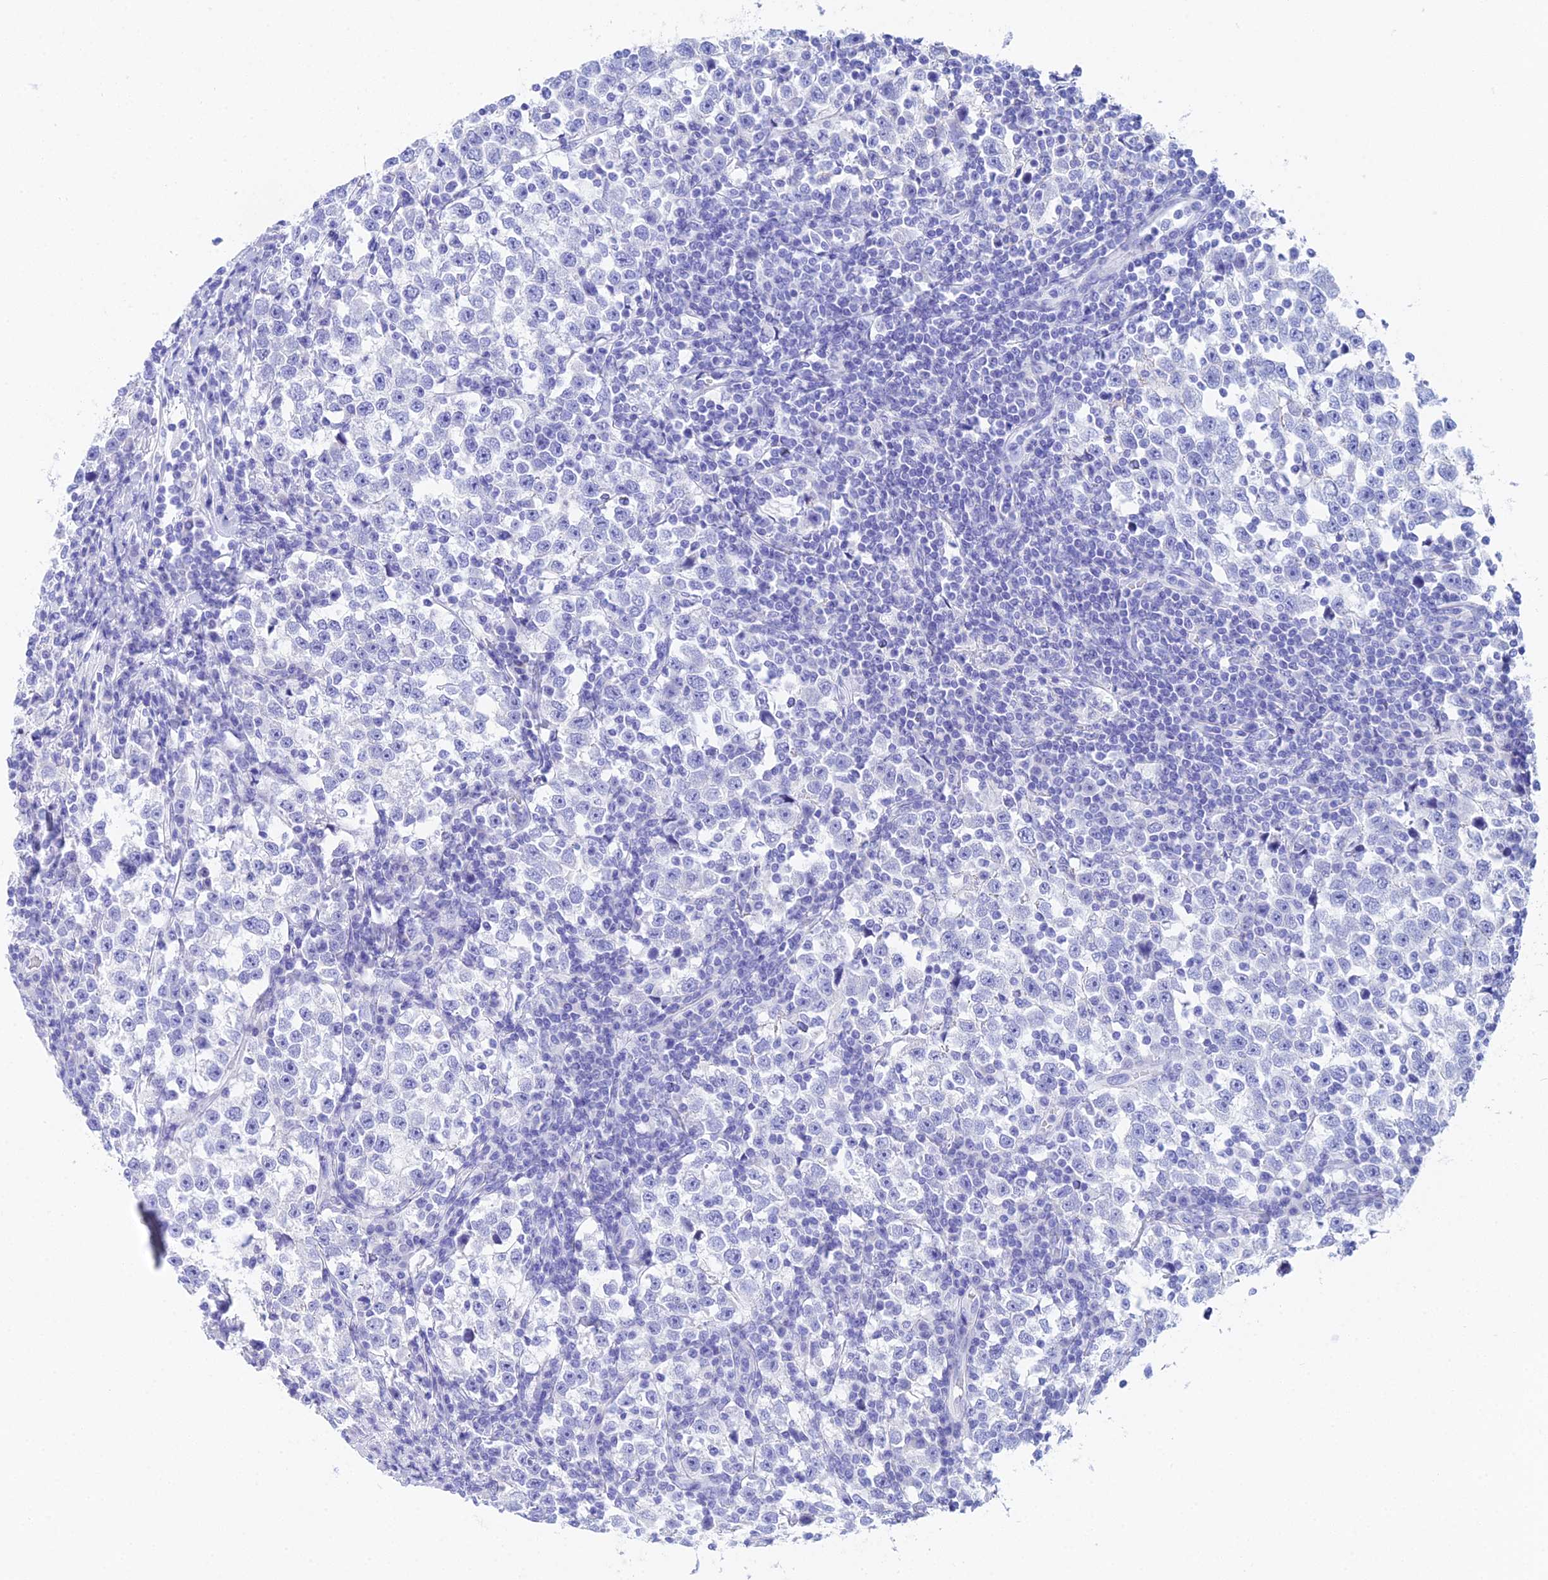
{"staining": {"intensity": "negative", "quantity": "none", "location": "none"}, "tissue": "testis cancer", "cell_type": "Tumor cells", "image_type": "cancer", "snomed": [{"axis": "morphology", "description": "Normal tissue, NOS"}, {"axis": "morphology", "description": "Seminoma, NOS"}, {"axis": "topography", "description": "Testis"}], "caption": "DAB immunohistochemical staining of testis cancer (seminoma) shows no significant staining in tumor cells. (DAB (3,3'-diaminobenzidine) immunohistochemistry (IHC), high magnification).", "gene": "REG1A", "patient": {"sex": "male", "age": 43}}